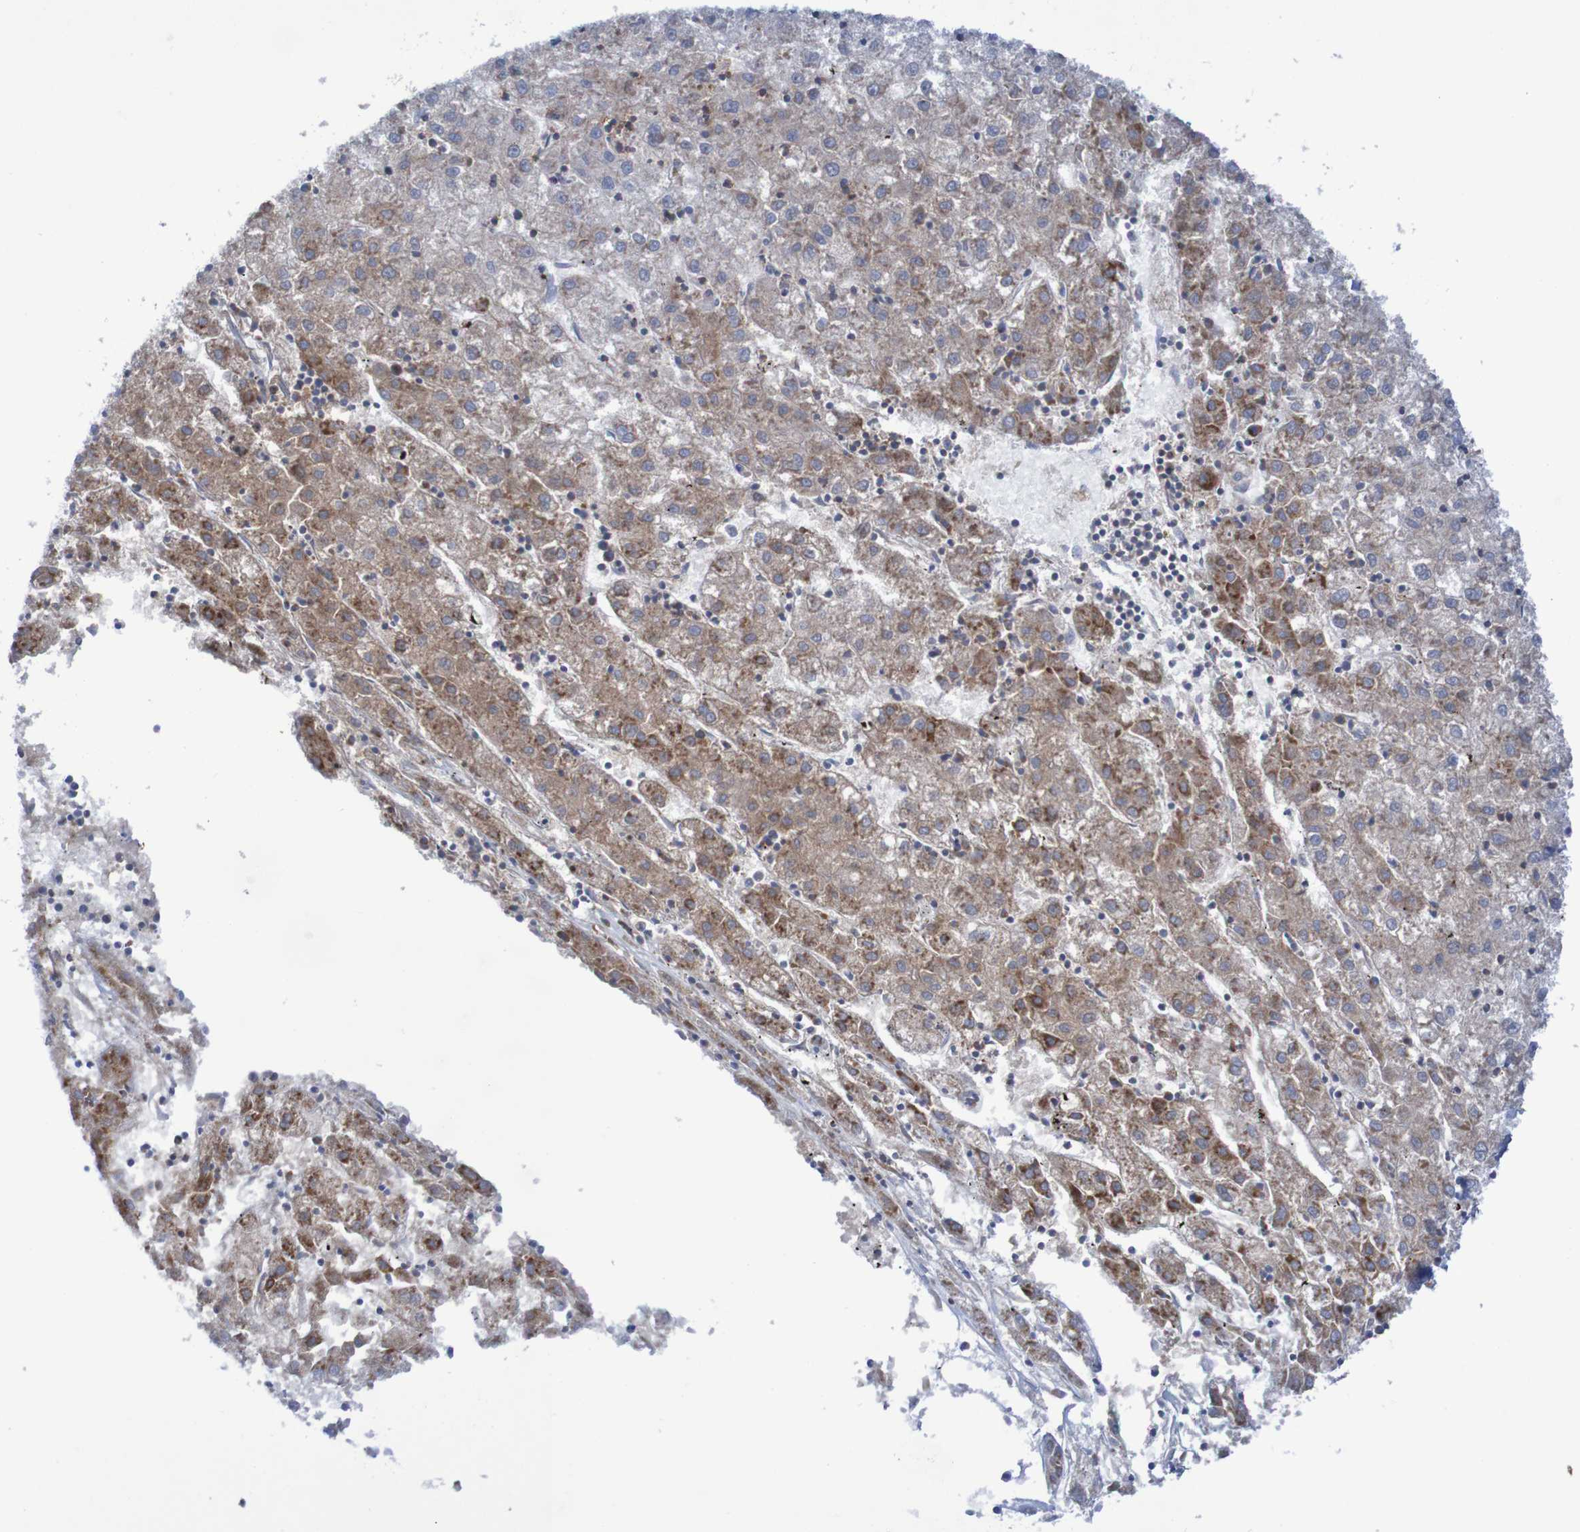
{"staining": {"intensity": "weak", "quantity": "25%-75%", "location": "cytoplasmic/membranous"}, "tissue": "liver cancer", "cell_type": "Tumor cells", "image_type": "cancer", "snomed": [{"axis": "morphology", "description": "Carcinoma, Hepatocellular, NOS"}, {"axis": "topography", "description": "Liver"}], "caption": "Brown immunohistochemical staining in hepatocellular carcinoma (liver) displays weak cytoplasmic/membranous positivity in about 25%-75% of tumor cells. The protein is shown in brown color, while the nuclei are stained blue.", "gene": "FXR2", "patient": {"sex": "male", "age": 72}}